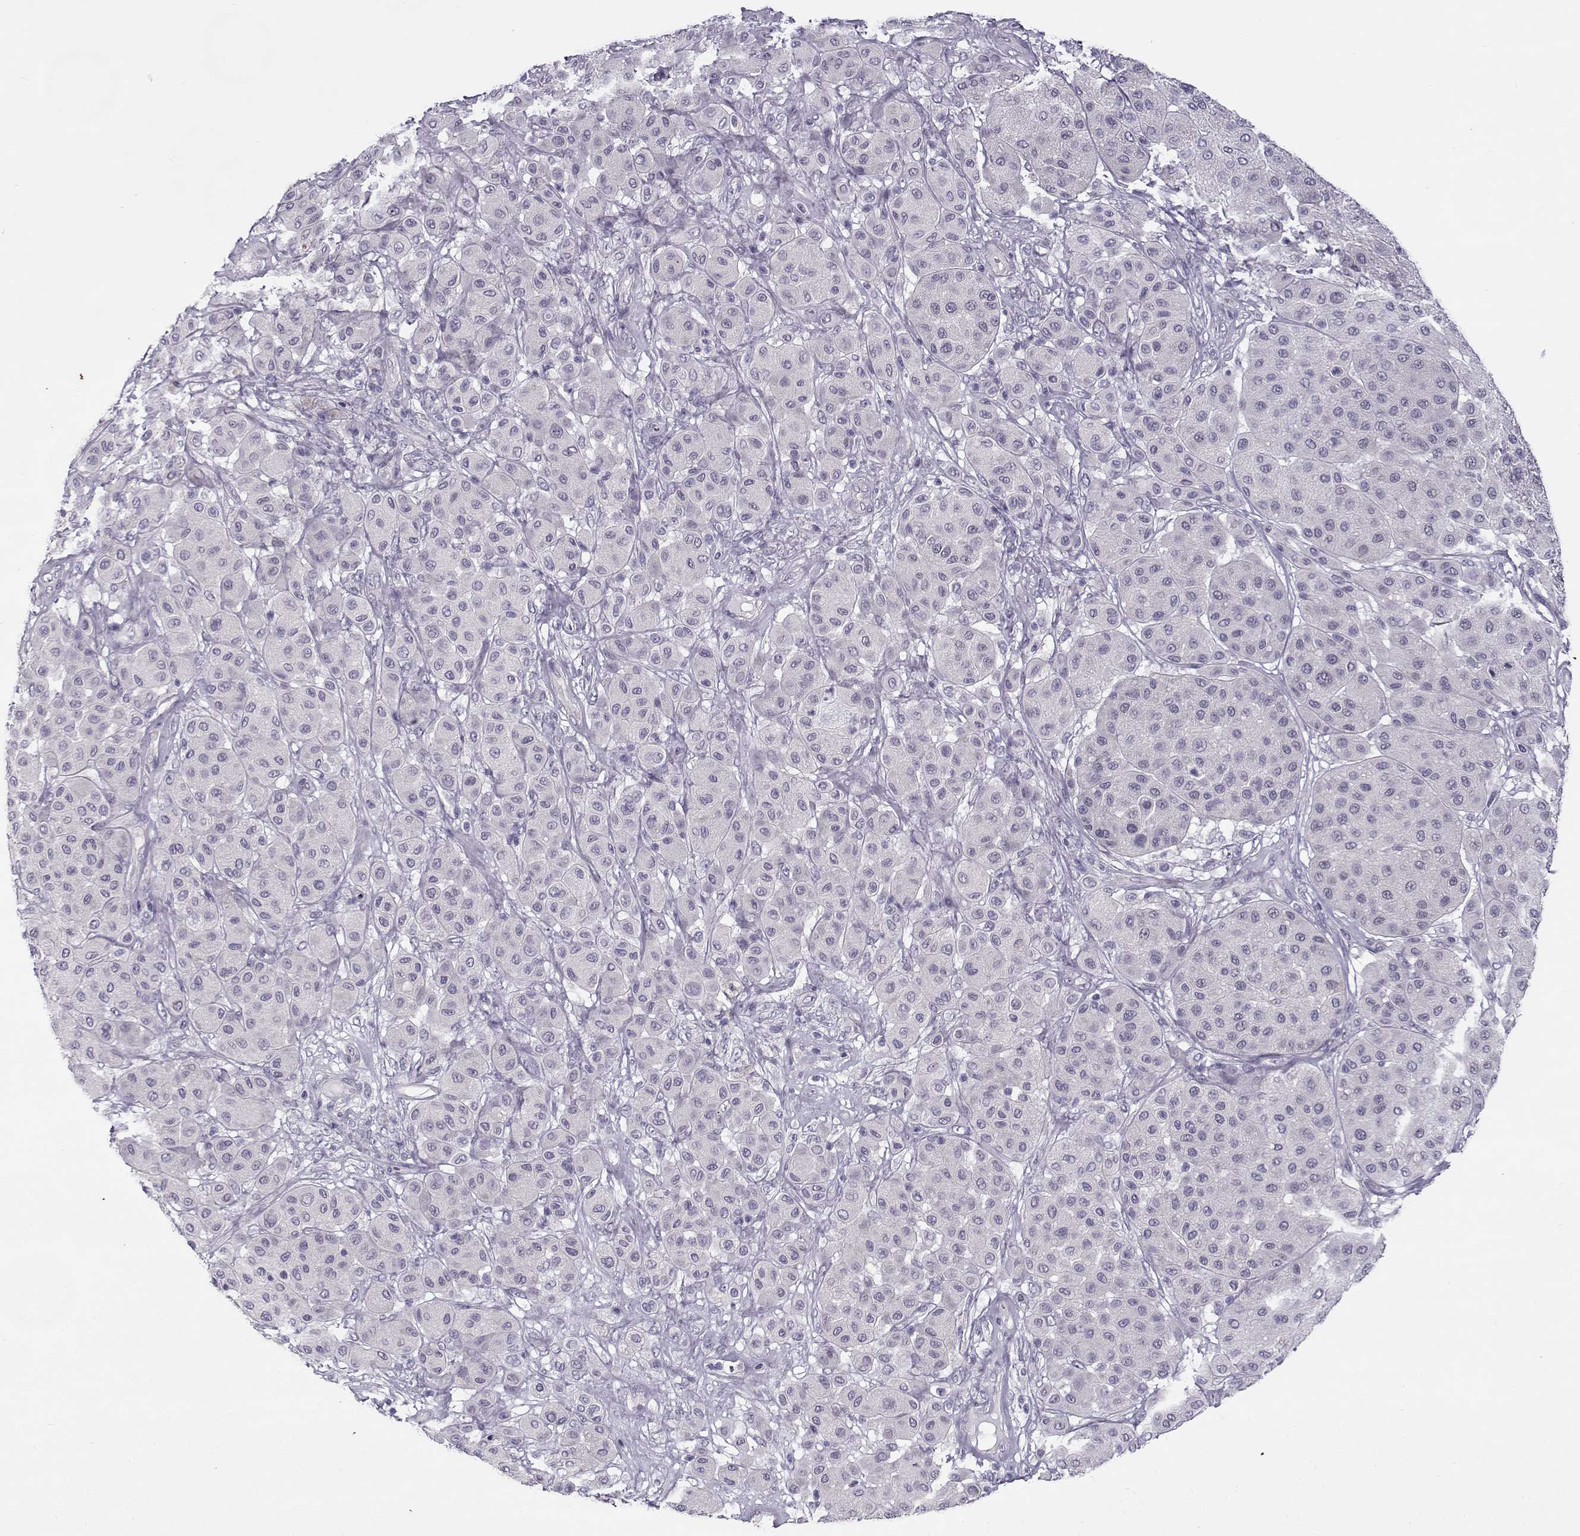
{"staining": {"intensity": "negative", "quantity": "none", "location": "none"}, "tissue": "melanoma", "cell_type": "Tumor cells", "image_type": "cancer", "snomed": [{"axis": "morphology", "description": "Malignant melanoma, Metastatic site"}, {"axis": "topography", "description": "Smooth muscle"}], "caption": "The histopathology image displays no staining of tumor cells in malignant melanoma (metastatic site). (DAB (3,3'-diaminobenzidine) IHC with hematoxylin counter stain).", "gene": "TEX55", "patient": {"sex": "male", "age": 41}}